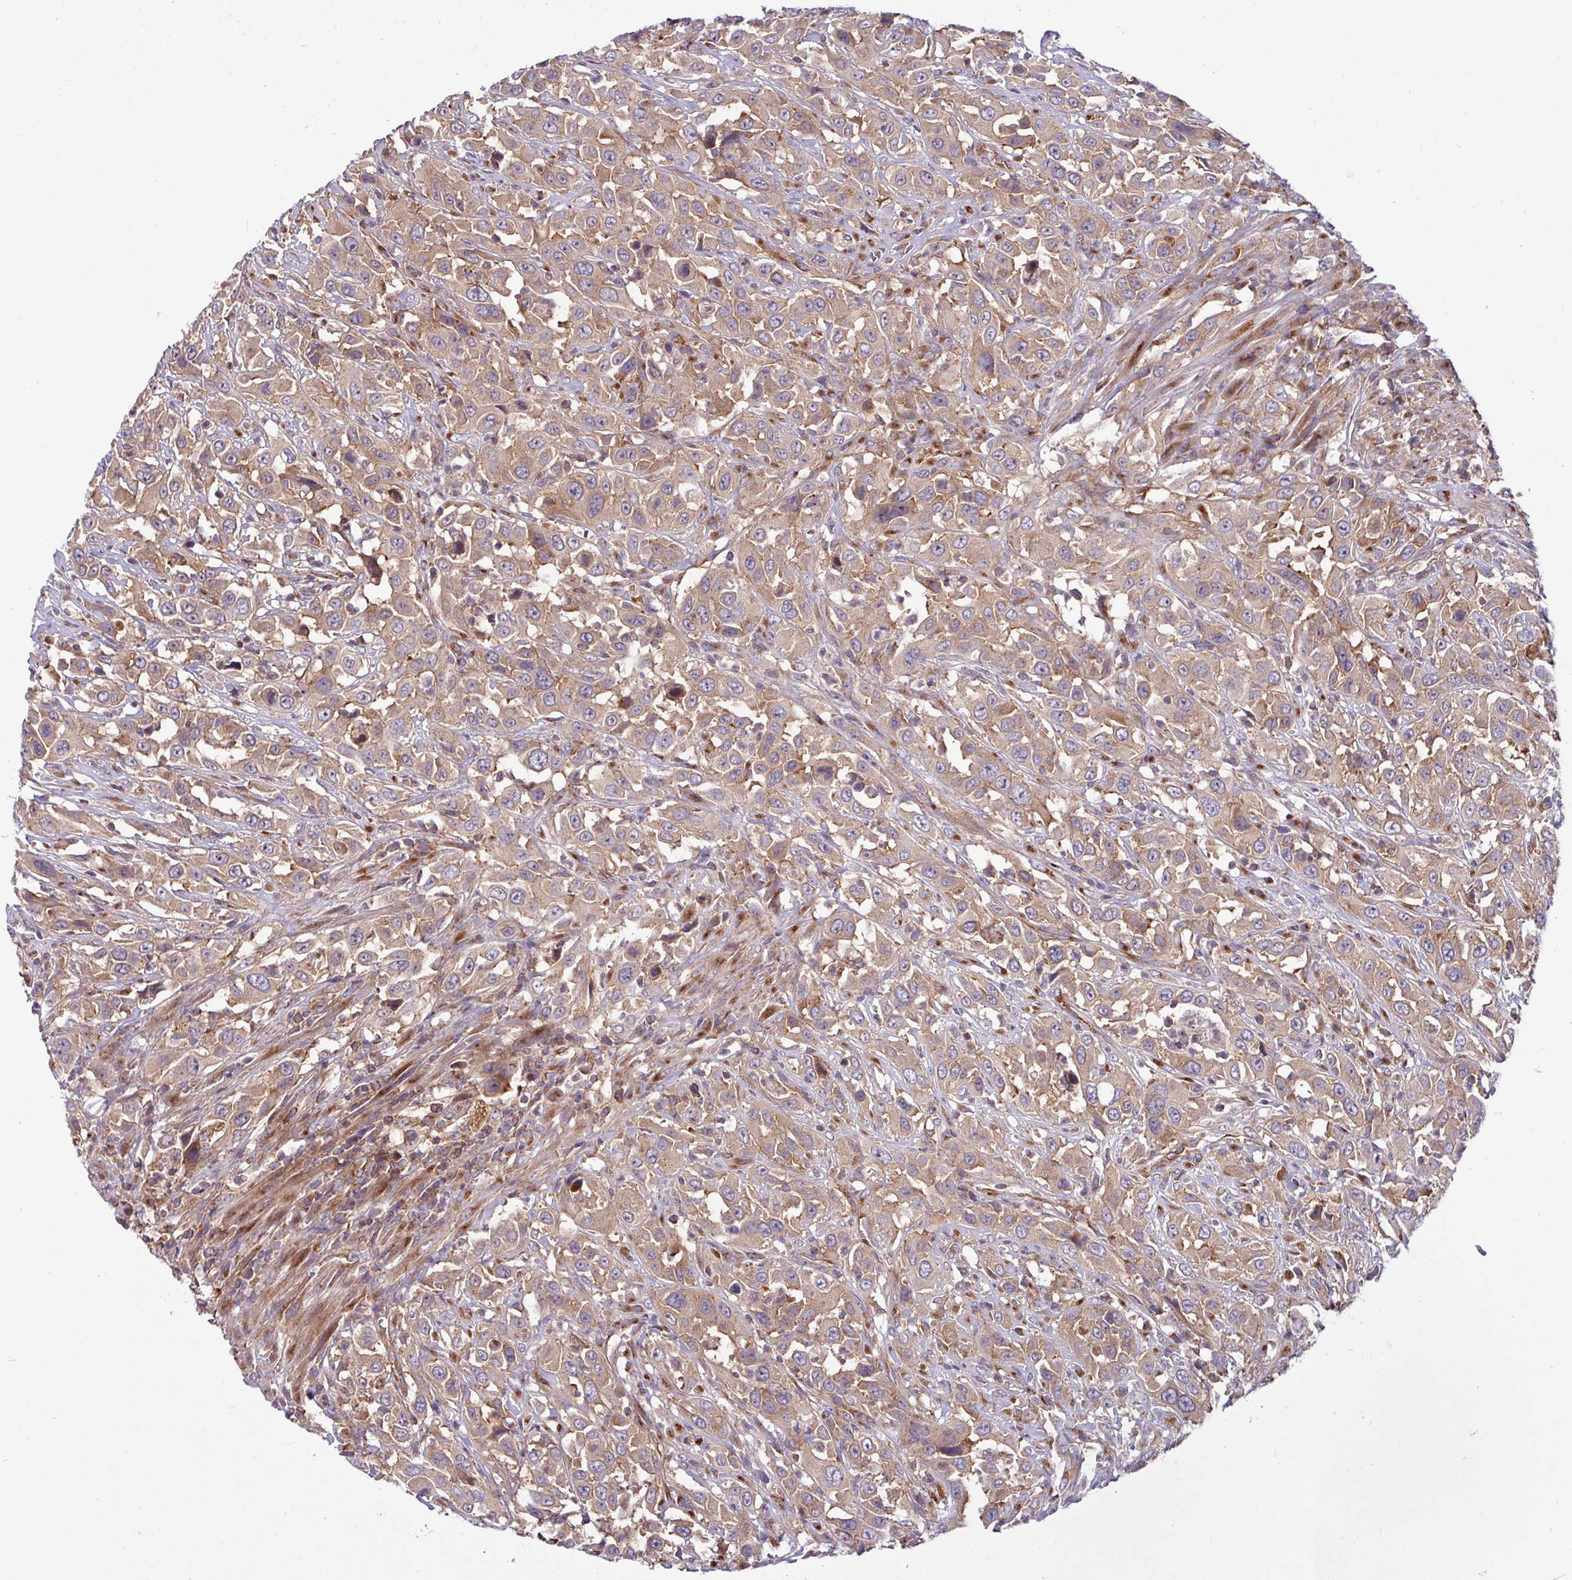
{"staining": {"intensity": "moderate", "quantity": ">75%", "location": "cytoplasmic/membranous"}, "tissue": "urothelial cancer", "cell_type": "Tumor cells", "image_type": "cancer", "snomed": [{"axis": "morphology", "description": "Urothelial carcinoma, High grade"}, {"axis": "topography", "description": "Urinary bladder"}], "caption": "Immunohistochemical staining of human high-grade urothelial carcinoma displays moderate cytoplasmic/membranous protein positivity in approximately >75% of tumor cells.", "gene": "LSM12", "patient": {"sex": "male", "age": 61}}